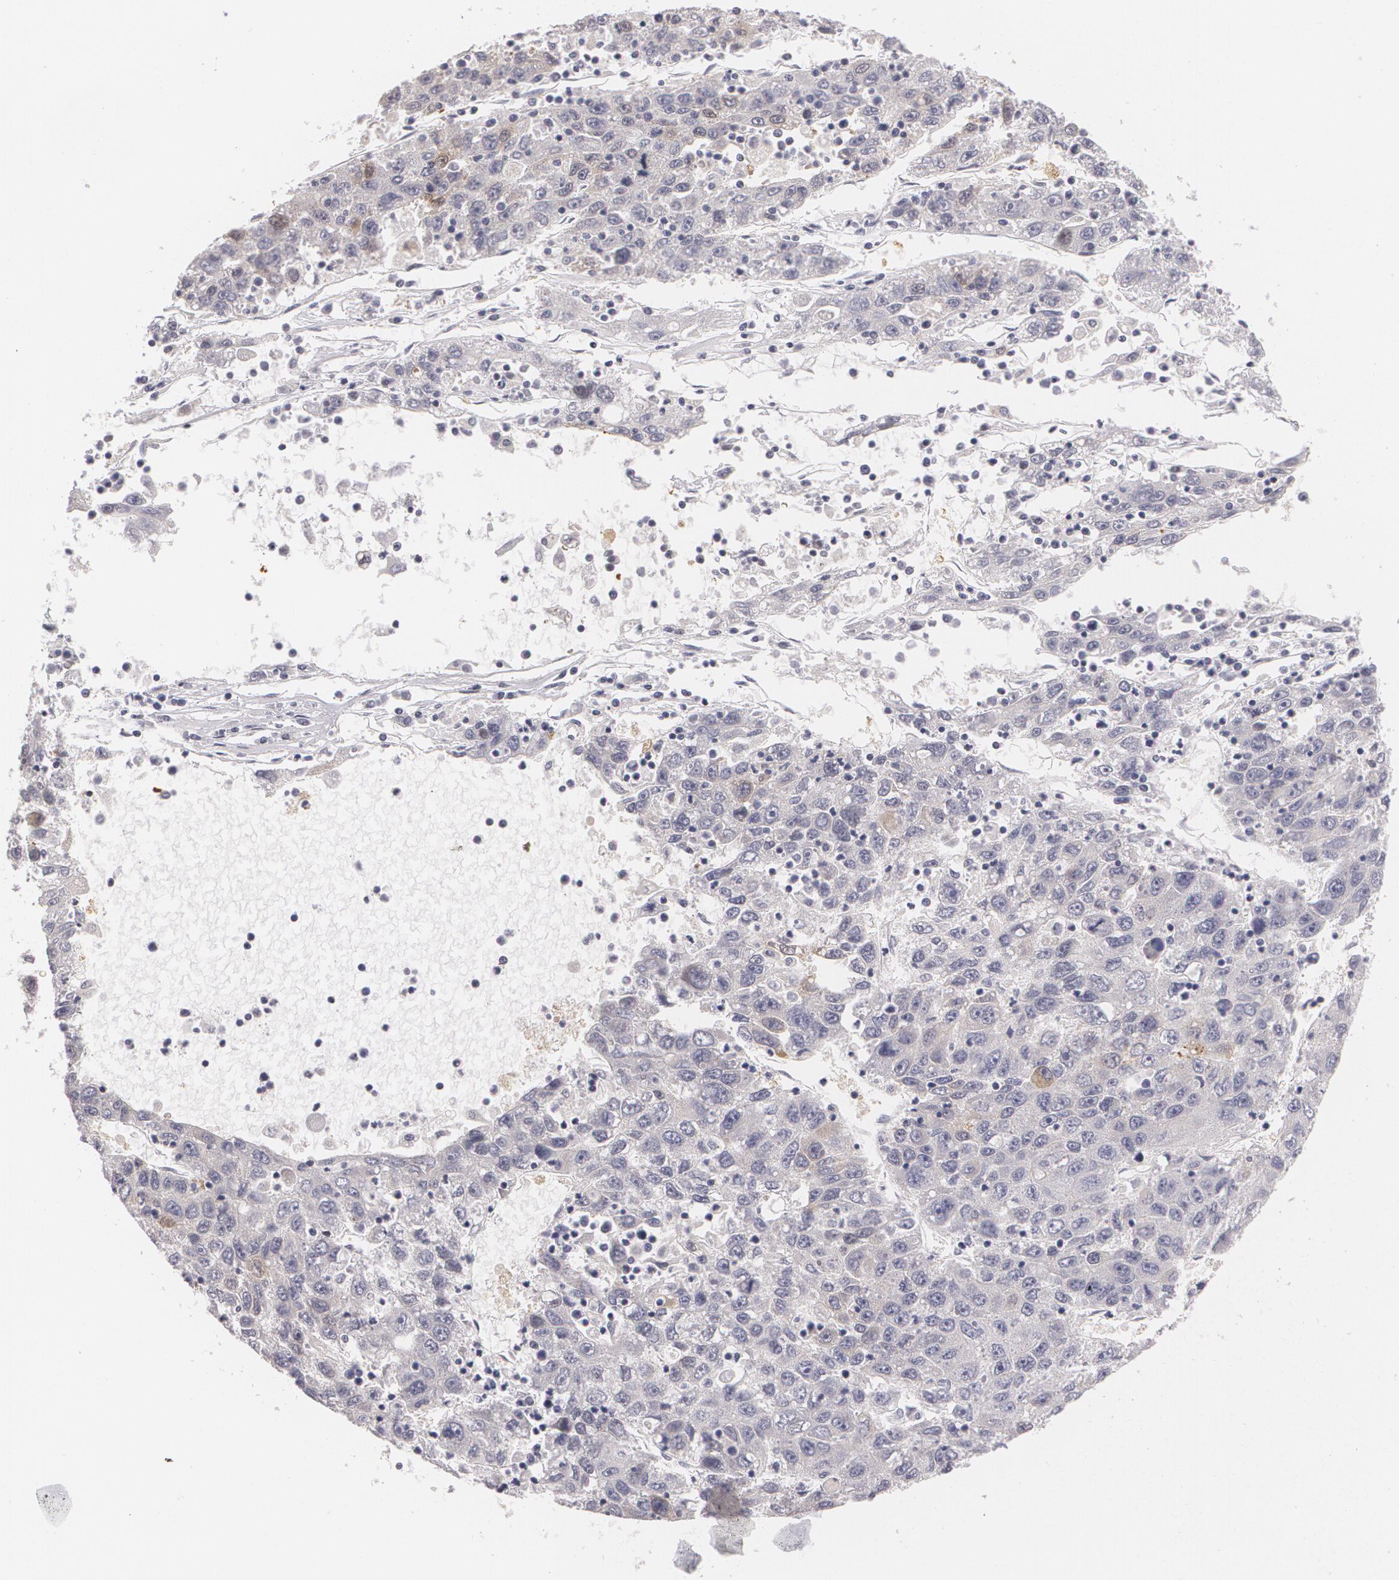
{"staining": {"intensity": "negative", "quantity": "none", "location": "none"}, "tissue": "liver cancer", "cell_type": "Tumor cells", "image_type": "cancer", "snomed": [{"axis": "morphology", "description": "Carcinoma, Hepatocellular, NOS"}, {"axis": "topography", "description": "Liver"}], "caption": "There is no significant staining in tumor cells of hepatocellular carcinoma (liver).", "gene": "ZBTB16", "patient": {"sex": "male", "age": 49}}